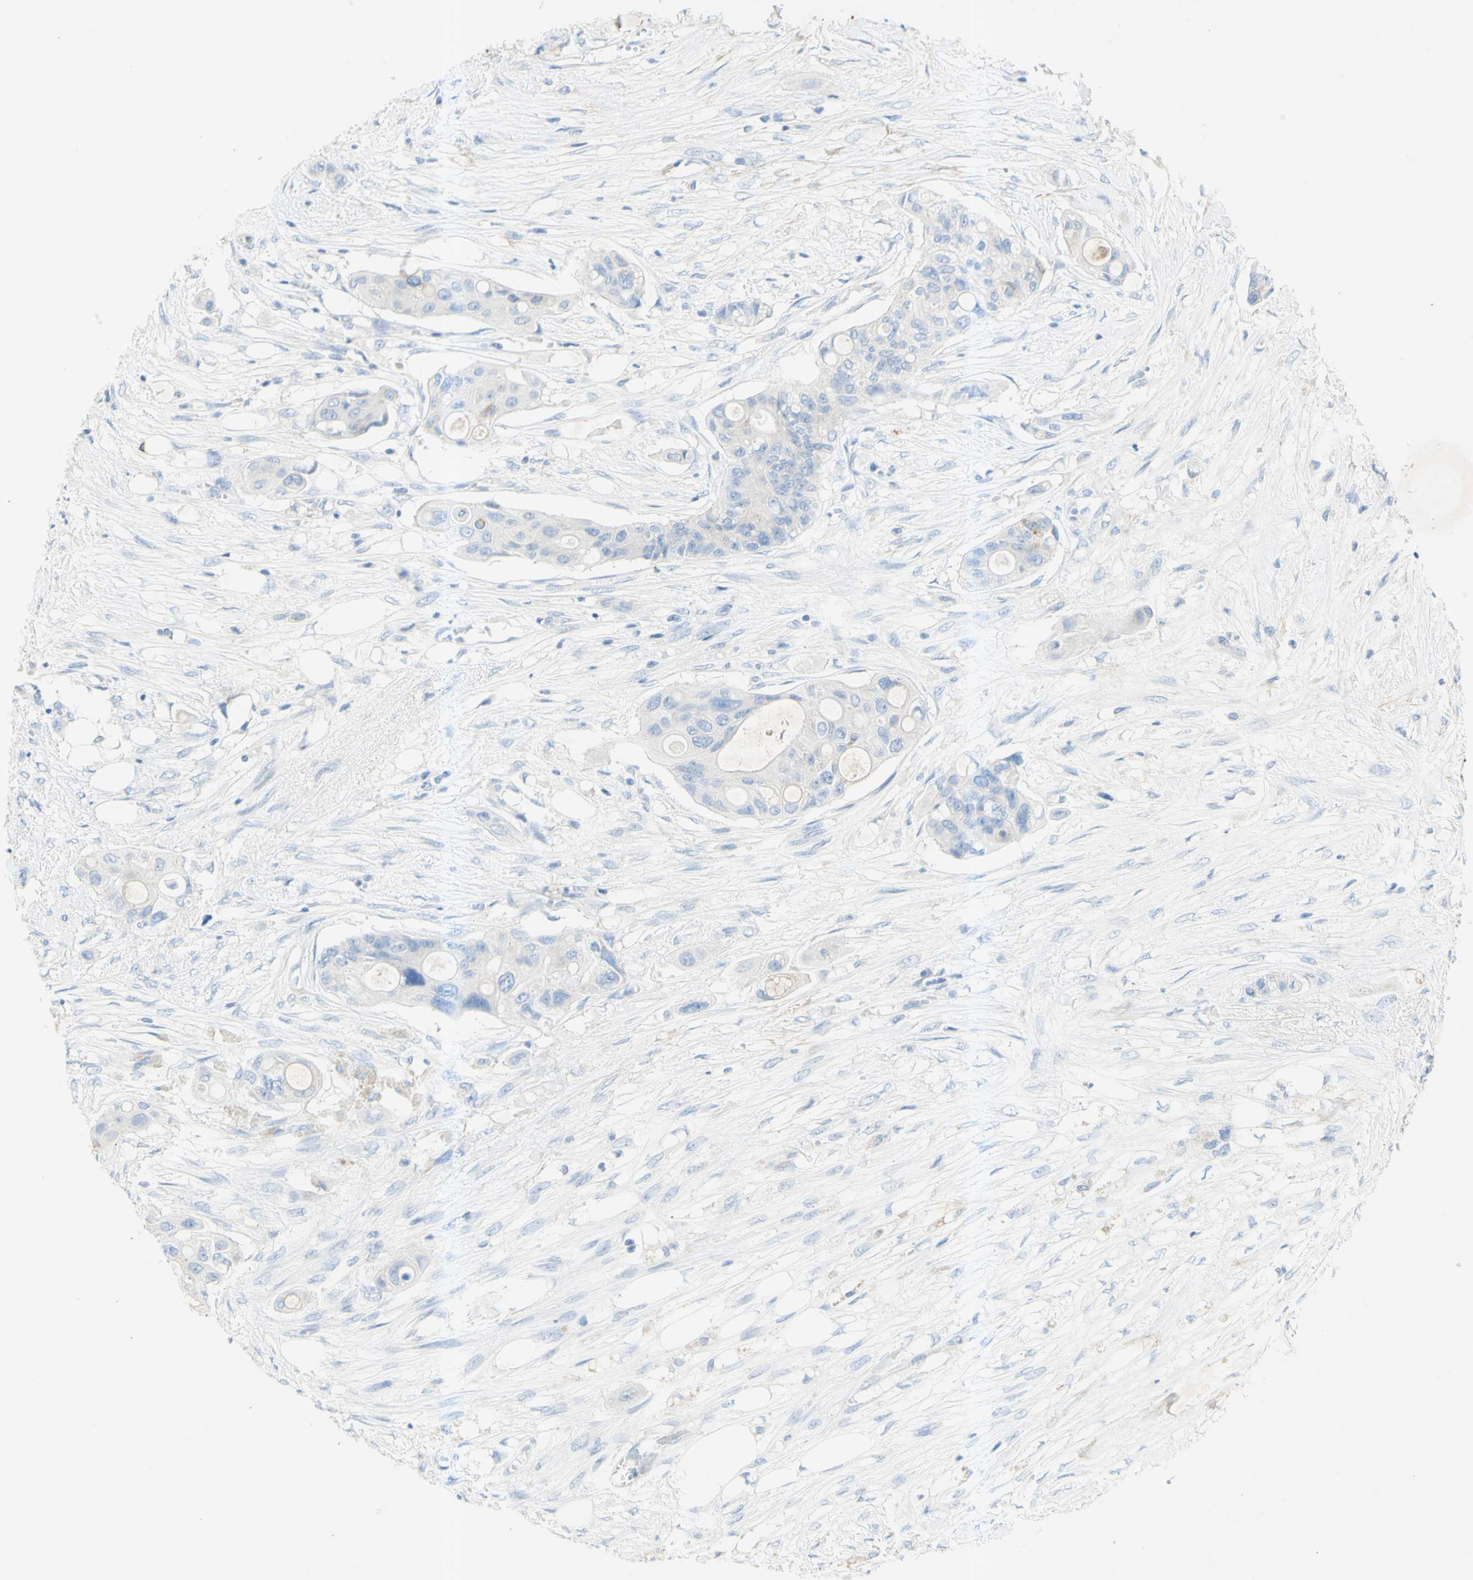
{"staining": {"intensity": "negative", "quantity": "none", "location": "none"}, "tissue": "colorectal cancer", "cell_type": "Tumor cells", "image_type": "cancer", "snomed": [{"axis": "morphology", "description": "Adenocarcinoma, NOS"}, {"axis": "topography", "description": "Colon"}], "caption": "Micrograph shows no significant protein staining in tumor cells of adenocarcinoma (colorectal).", "gene": "GDF15", "patient": {"sex": "female", "age": 57}}